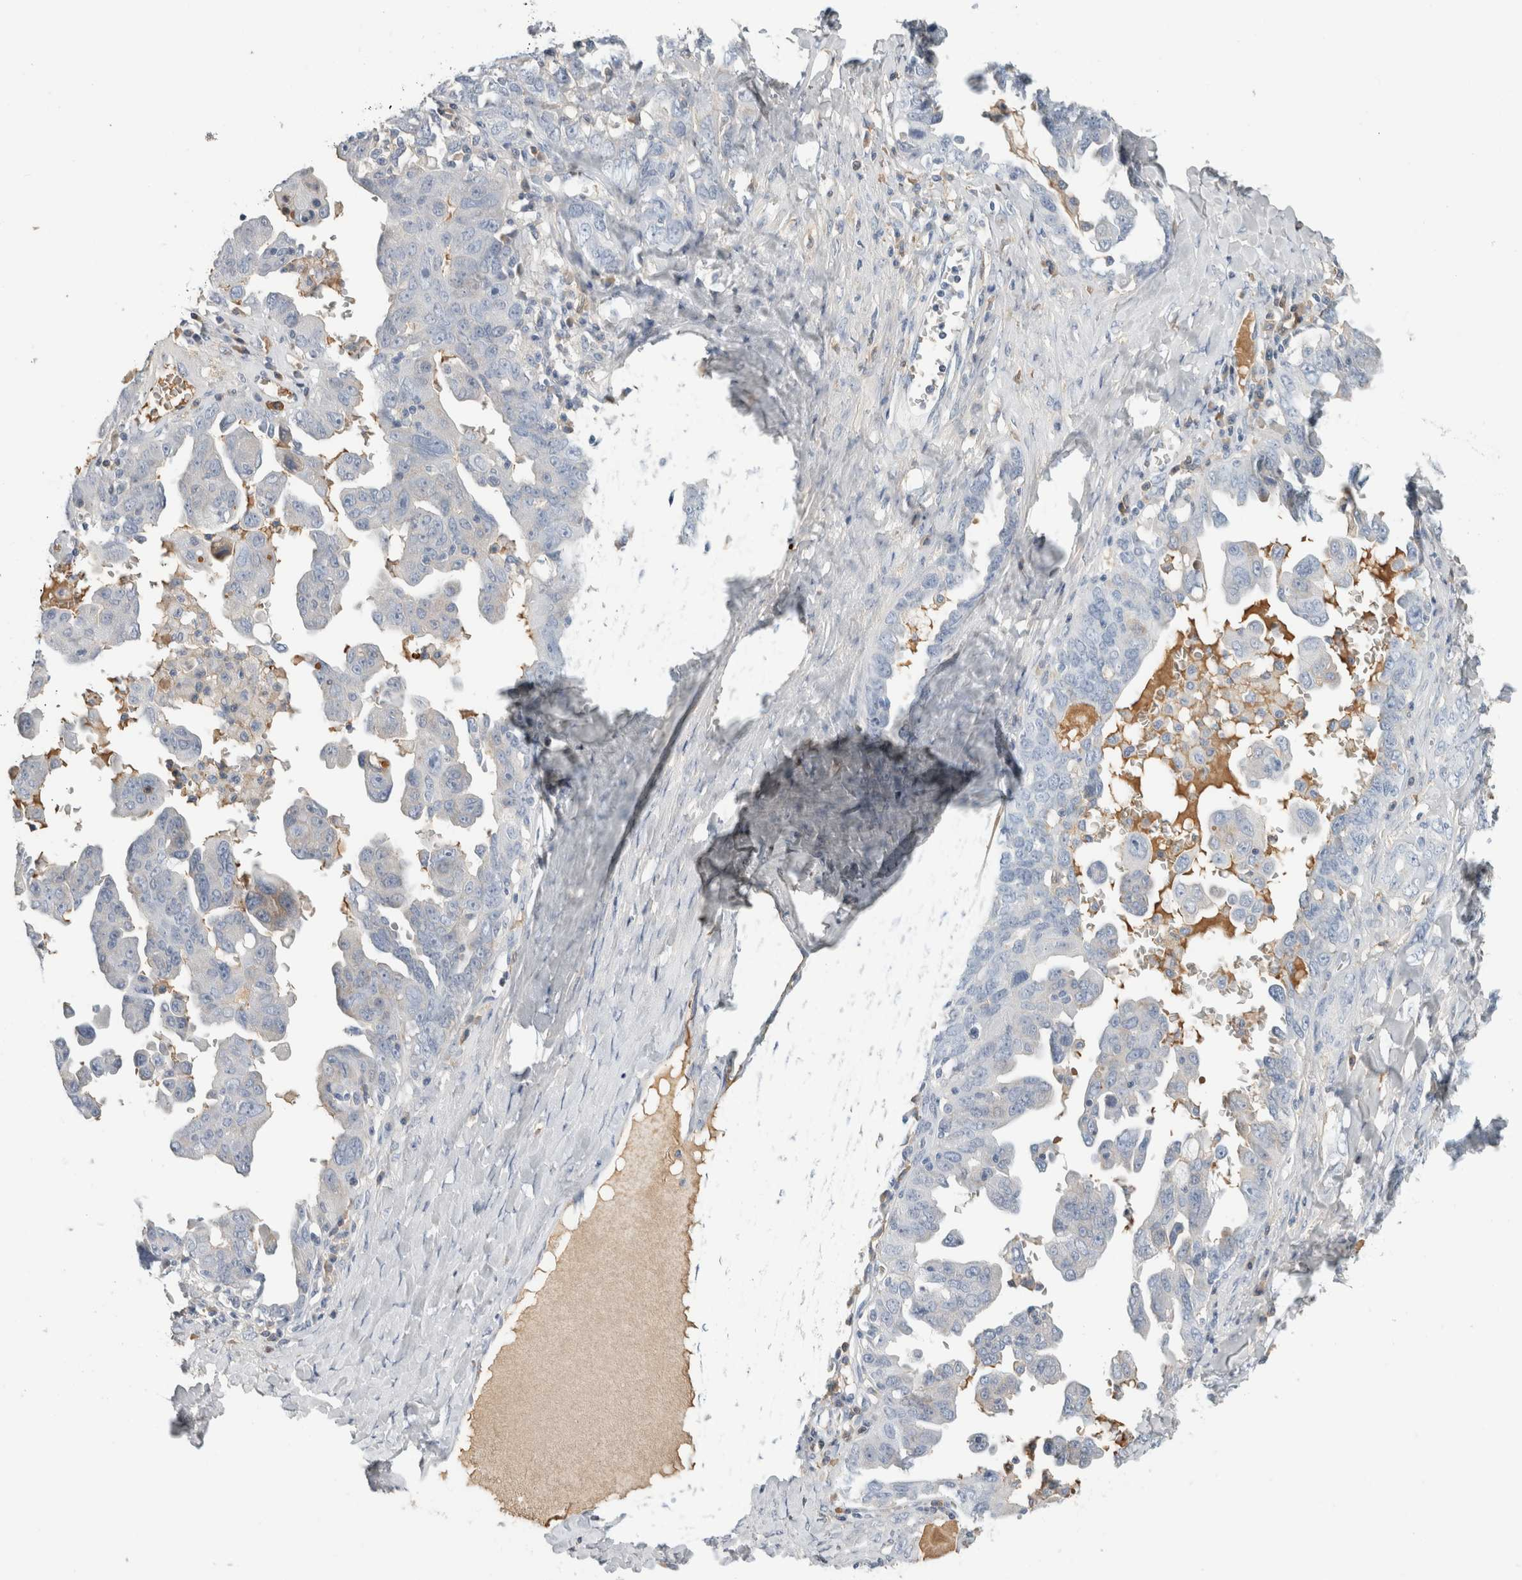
{"staining": {"intensity": "negative", "quantity": "none", "location": "none"}, "tissue": "ovarian cancer", "cell_type": "Tumor cells", "image_type": "cancer", "snomed": [{"axis": "morphology", "description": "Carcinoma, endometroid"}, {"axis": "topography", "description": "Ovary"}], "caption": "An immunohistochemistry photomicrograph of ovarian endometroid carcinoma is shown. There is no staining in tumor cells of ovarian endometroid carcinoma.", "gene": "CA1", "patient": {"sex": "female", "age": 62}}